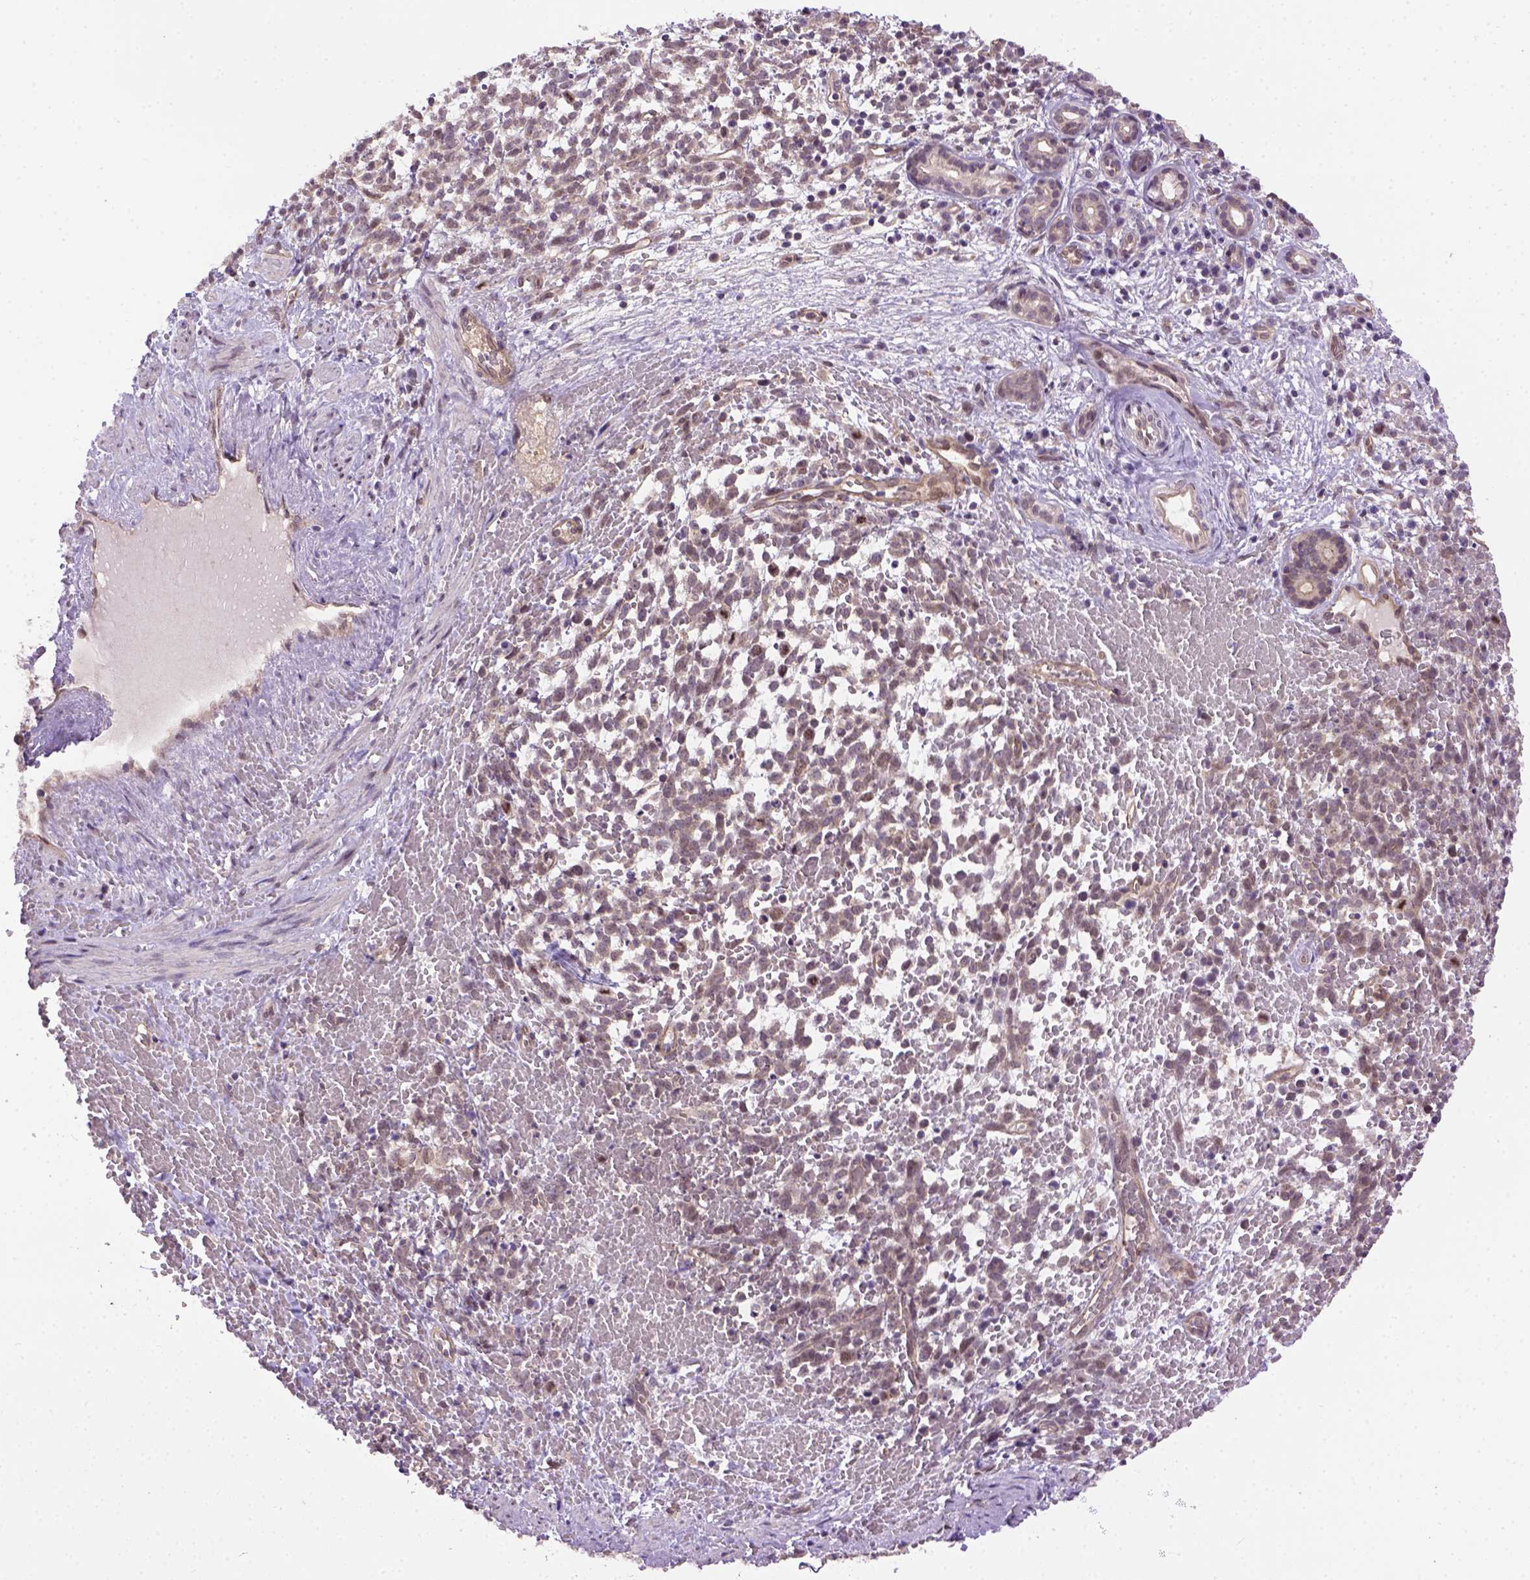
{"staining": {"intensity": "weak", "quantity": "25%-75%", "location": "cytoplasmic/membranous"}, "tissue": "melanoma", "cell_type": "Tumor cells", "image_type": "cancer", "snomed": [{"axis": "morphology", "description": "Malignant melanoma, NOS"}, {"axis": "topography", "description": "Skin"}], "caption": "A low amount of weak cytoplasmic/membranous staining is appreciated in approximately 25%-75% of tumor cells in malignant melanoma tissue.", "gene": "KAZN", "patient": {"sex": "female", "age": 70}}